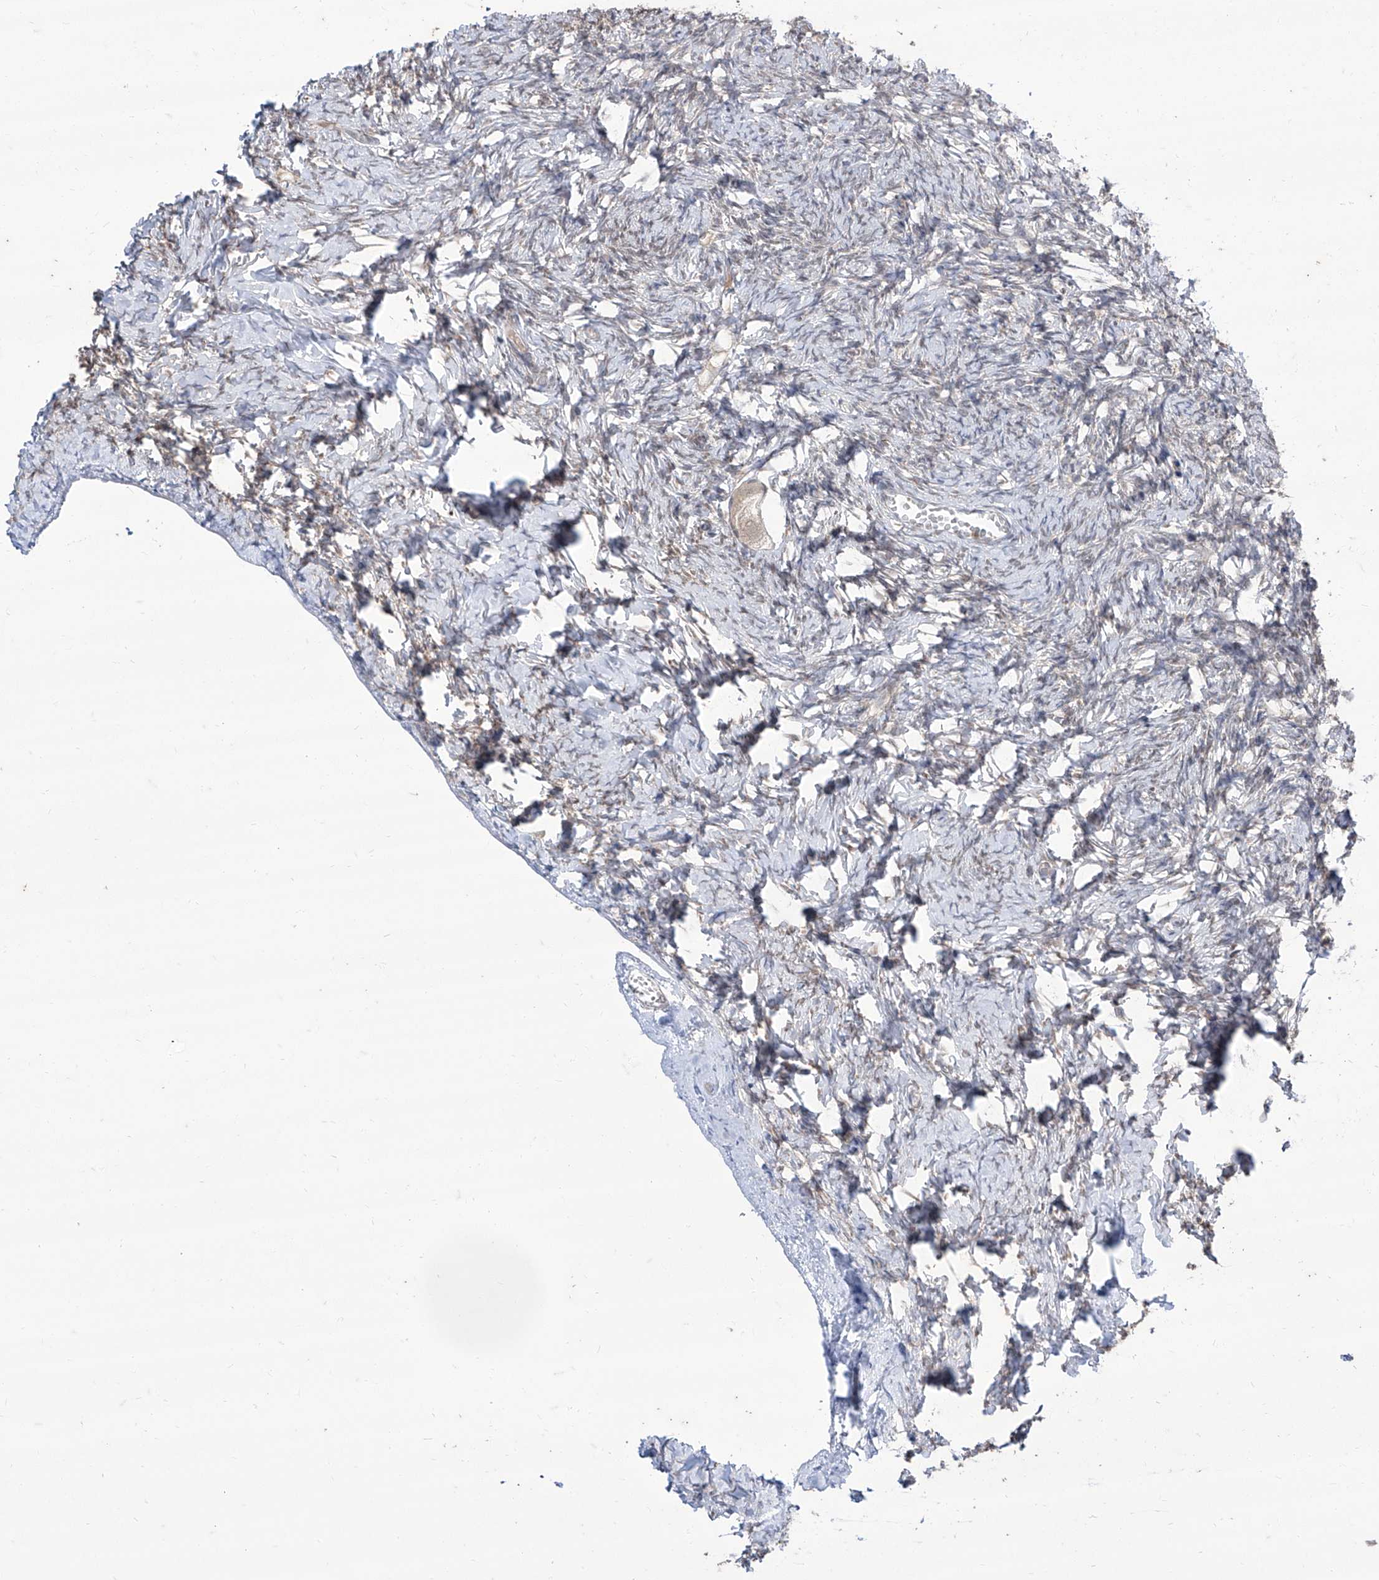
{"staining": {"intensity": "negative", "quantity": "none", "location": "none"}, "tissue": "ovary", "cell_type": "Follicle cells", "image_type": "normal", "snomed": [{"axis": "morphology", "description": "Normal tissue, NOS"}, {"axis": "topography", "description": "Ovary"}], "caption": "Human ovary stained for a protein using IHC shows no staining in follicle cells.", "gene": "BROX", "patient": {"sex": "female", "age": 27}}